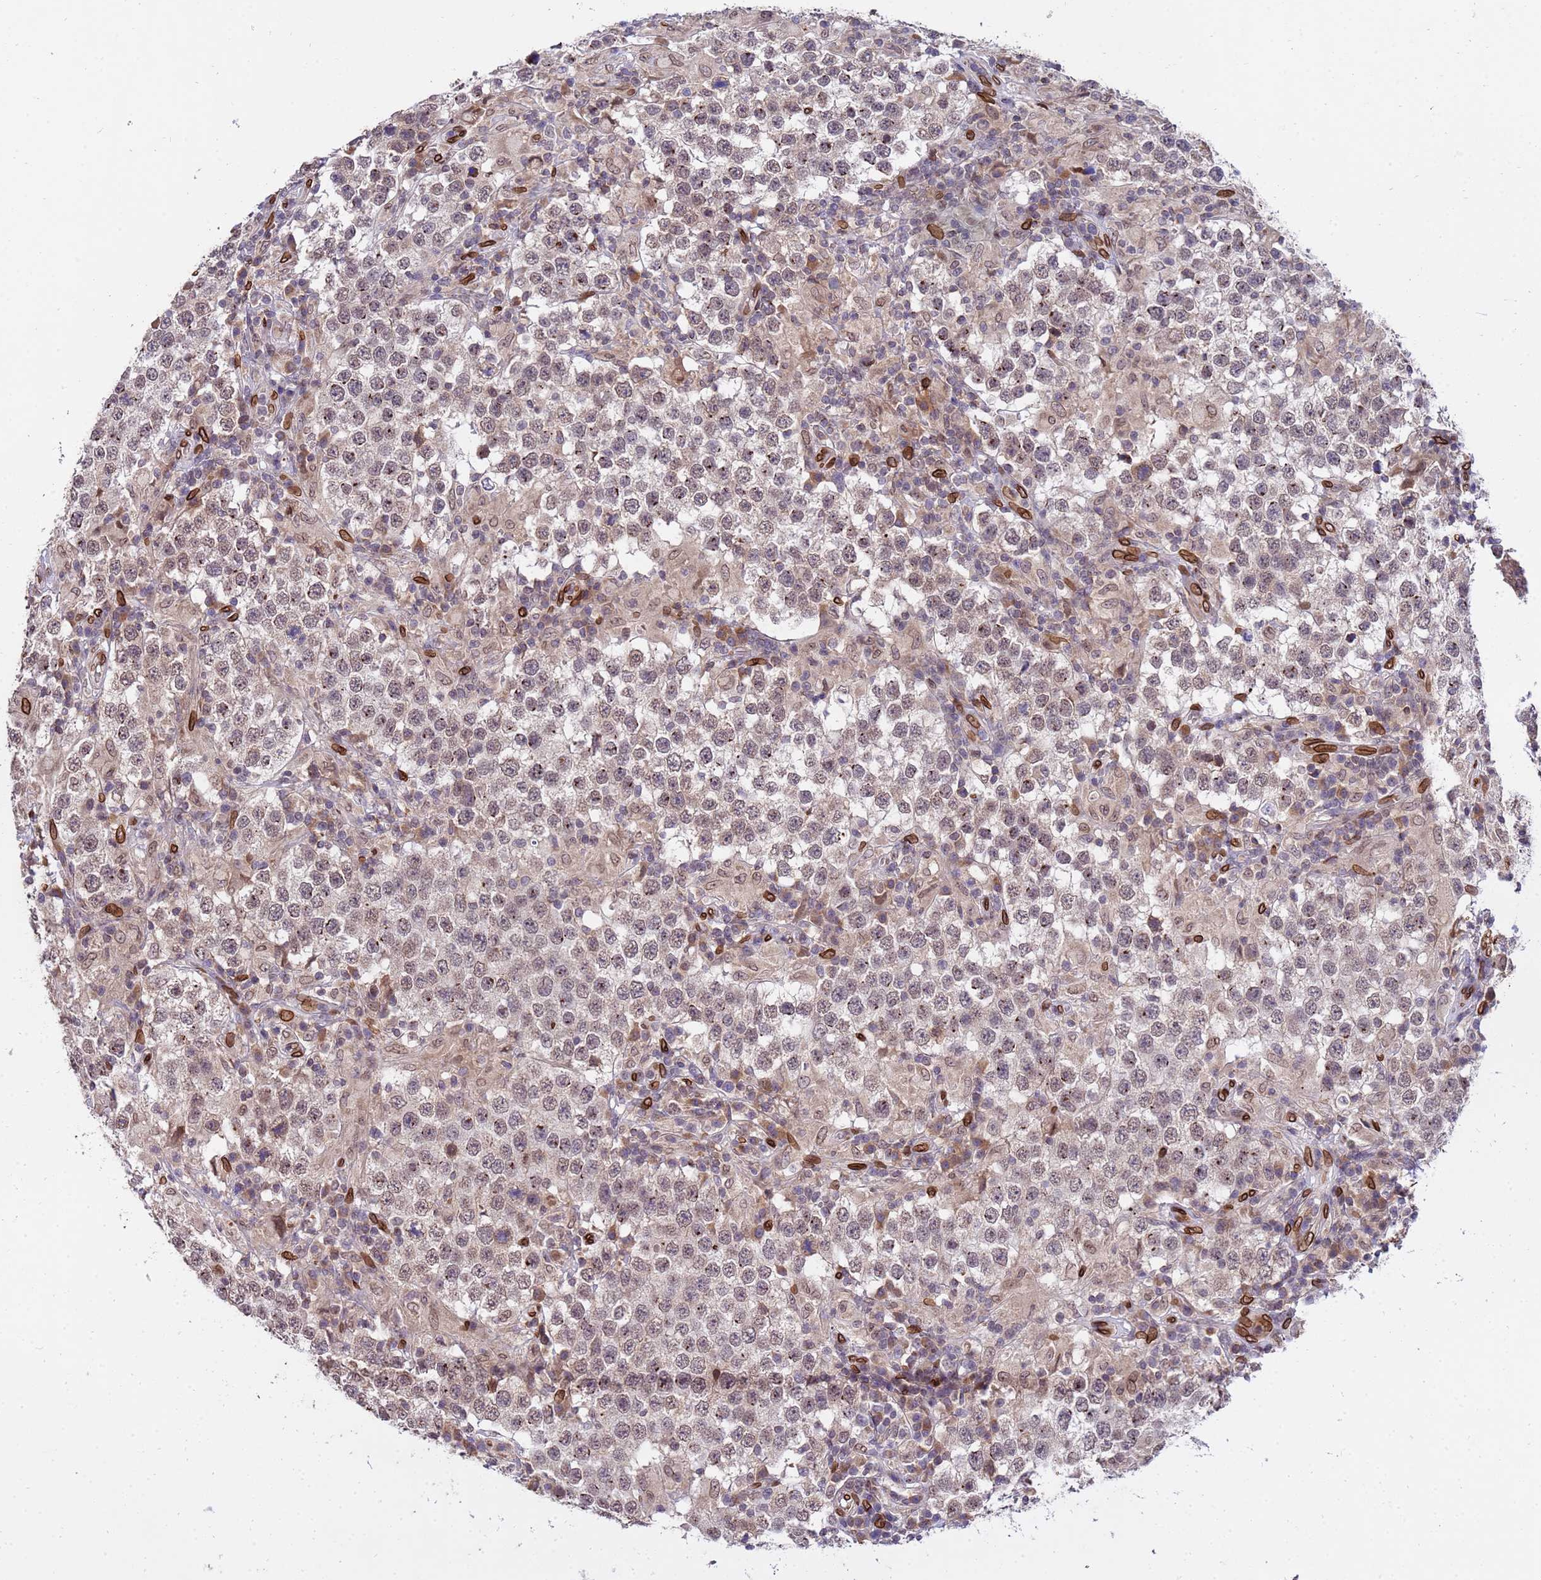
{"staining": {"intensity": "weak", "quantity": "<25%", "location": "nuclear"}, "tissue": "testis cancer", "cell_type": "Tumor cells", "image_type": "cancer", "snomed": [{"axis": "morphology", "description": "Seminoma, NOS"}, {"axis": "morphology", "description": "Carcinoma, Embryonal, NOS"}, {"axis": "topography", "description": "Testis"}], "caption": "A high-resolution histopathology image shows IHC staining of testis cancer, which demonstrates no significant staining in tumor cells.", "gene": "GPR135", "patient": {"sex": "male", "age": 41}}